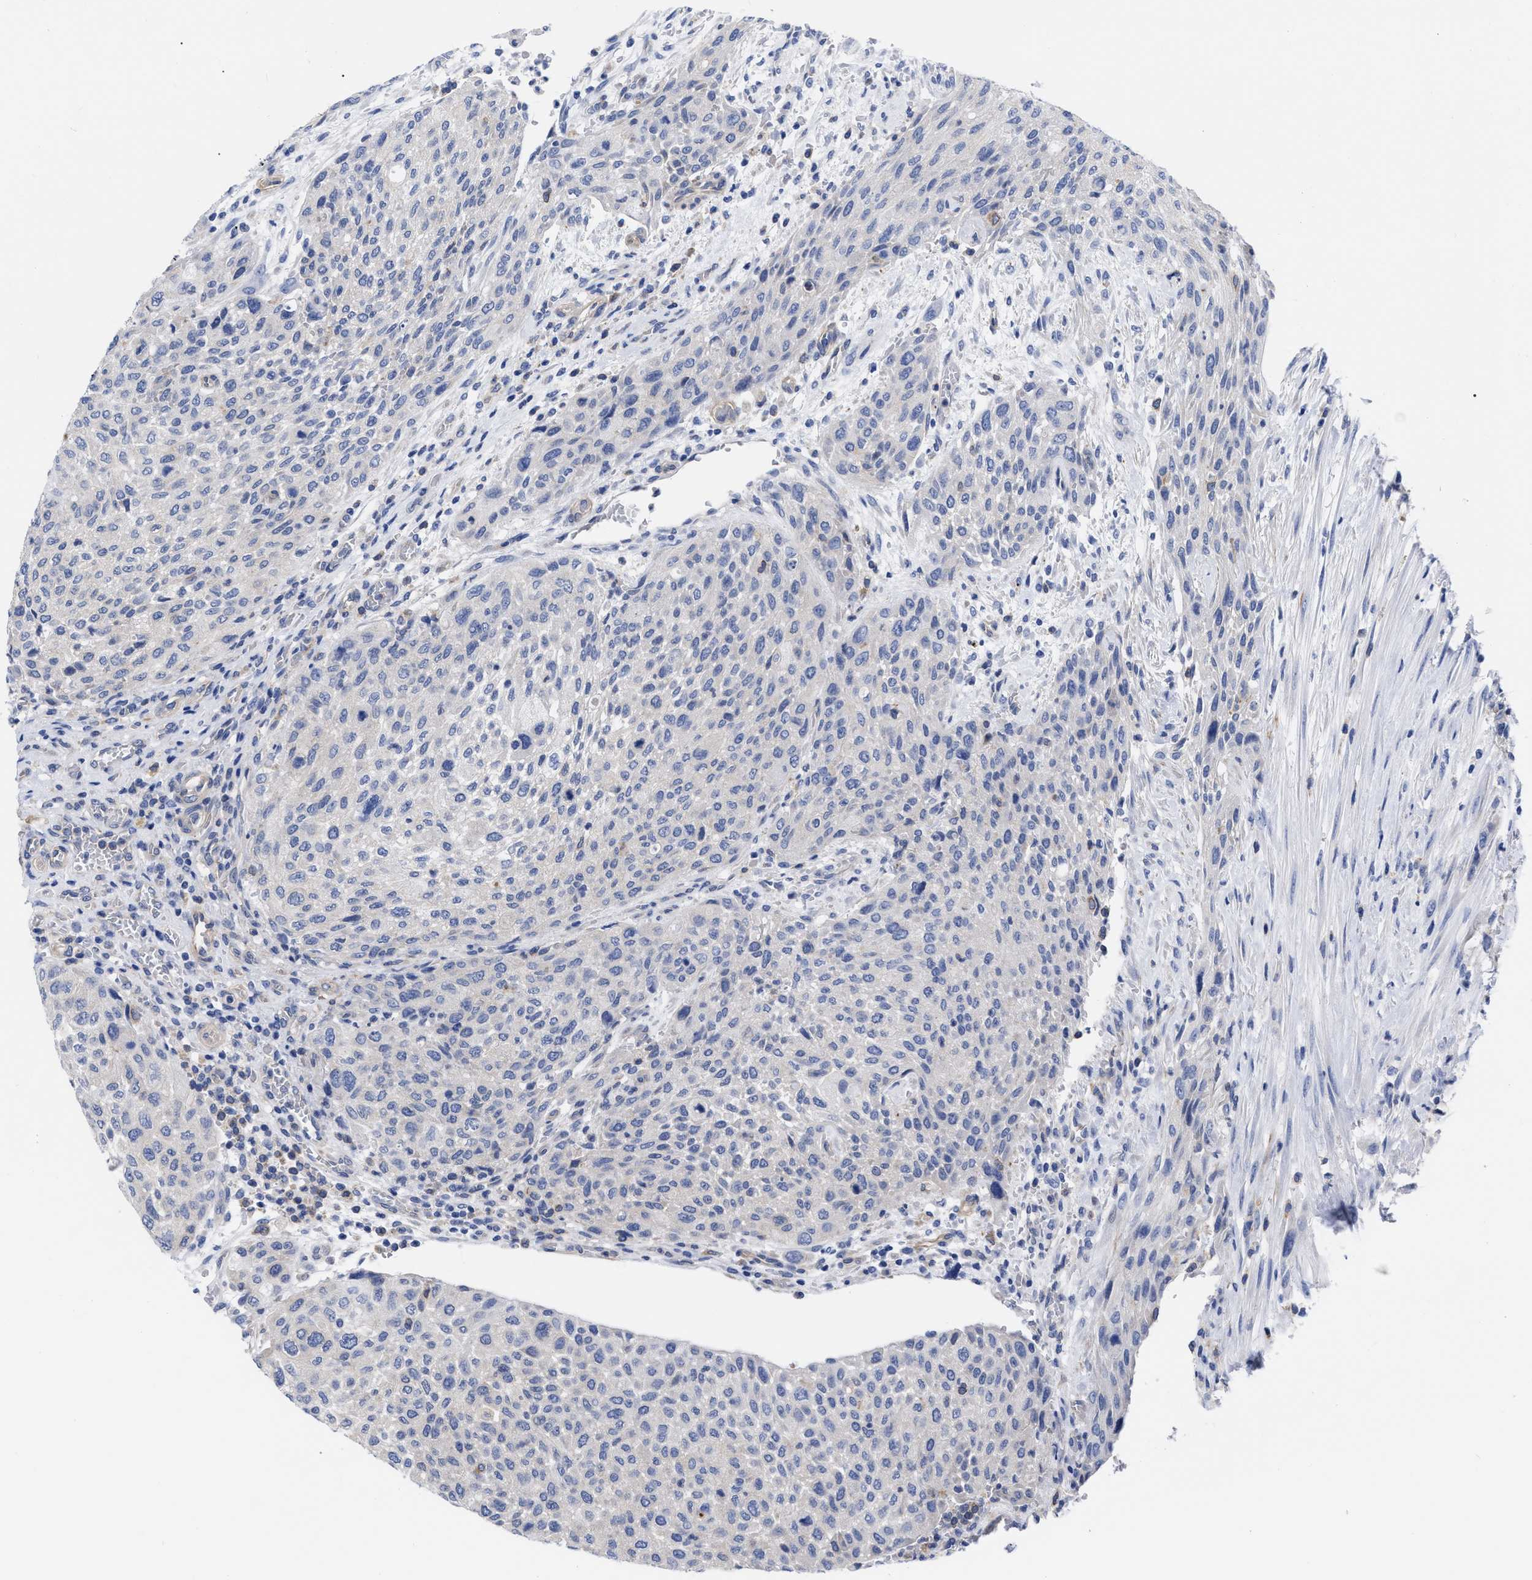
{"staining": {"intensity": "negative", "quantity": "none", "location": "none"}, "tissue": "urothelial cancer", "cell_type": "Tumor cells", "image_type": "cancer", "snomed": [{"axis": "morphology", "description": "Urothelial carcinoma, Low grade"}, {"axis": "morphology", "description": "Urothelial carcinoma, High grade"}, {"axis": "topography", "description": "Urinary bladder"}], "caption": "Tumor cells show no significant protein positivity in urothelial cancer.", "gene": "IRAG2", "patient": {"sex": "male", "age": 35}}